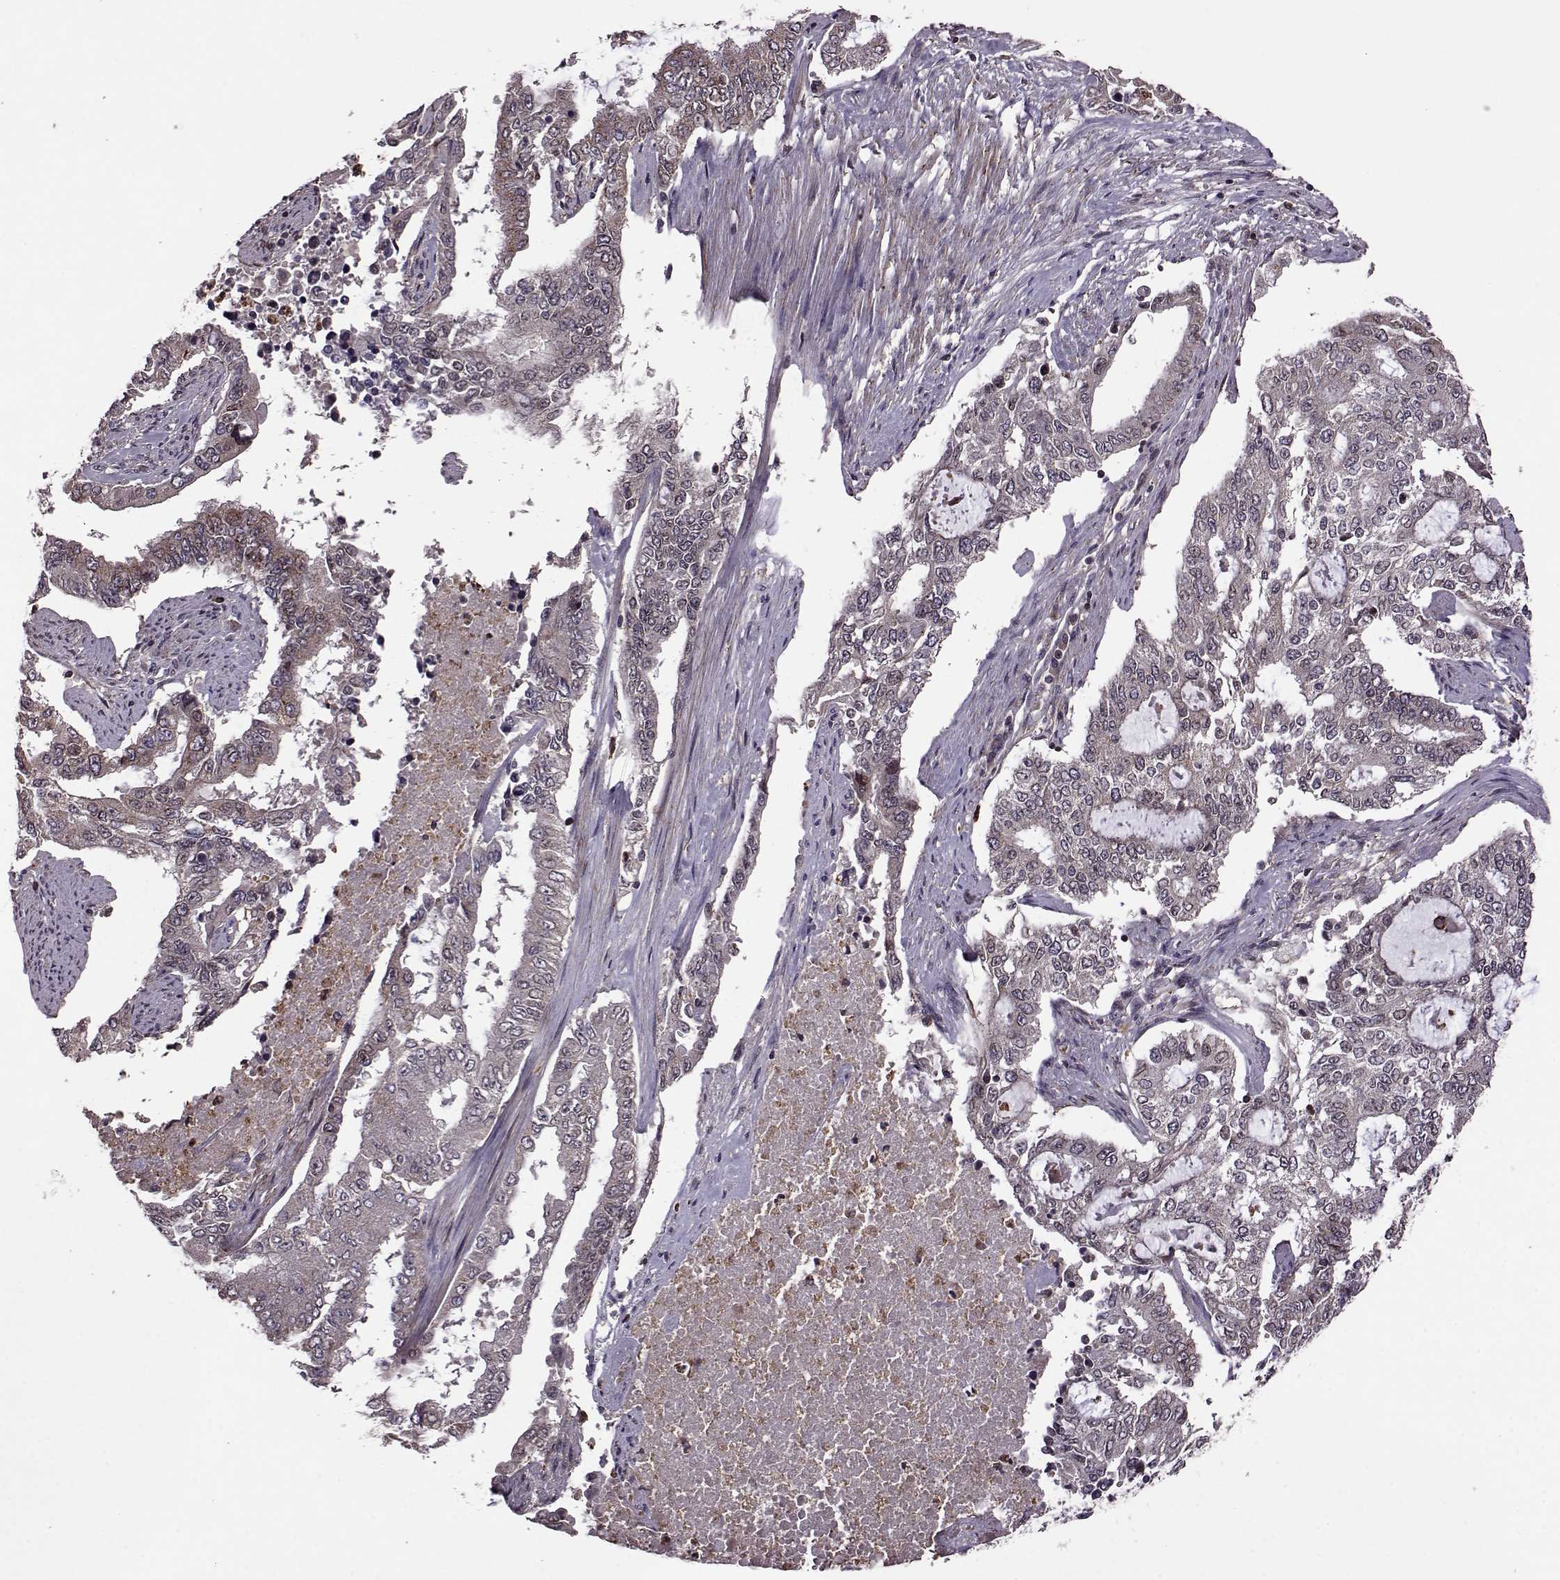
{"staining": {"intensity": "moderate", "quantity": "<25%", "location": "cytoplasmic/membranous"}, "tissue": "endometrial cancer", "cell_type": "Tumor cells", "image_type": "cancer", "snomed": [{"axis": "morphology", "description": "Adenocarcinoma, NOS"}, {"axis": "topography", "description": "Uterus"}], "caption": "Approximately <25% of tumor cells in human endometrial adenocarcinoma demonstrate moderate cytoplasmic/membranous protein staining as visualized by brown immunohistochemical staining.", "gene": "TRMU", "patient": {"sex": "female", "age": 59}}